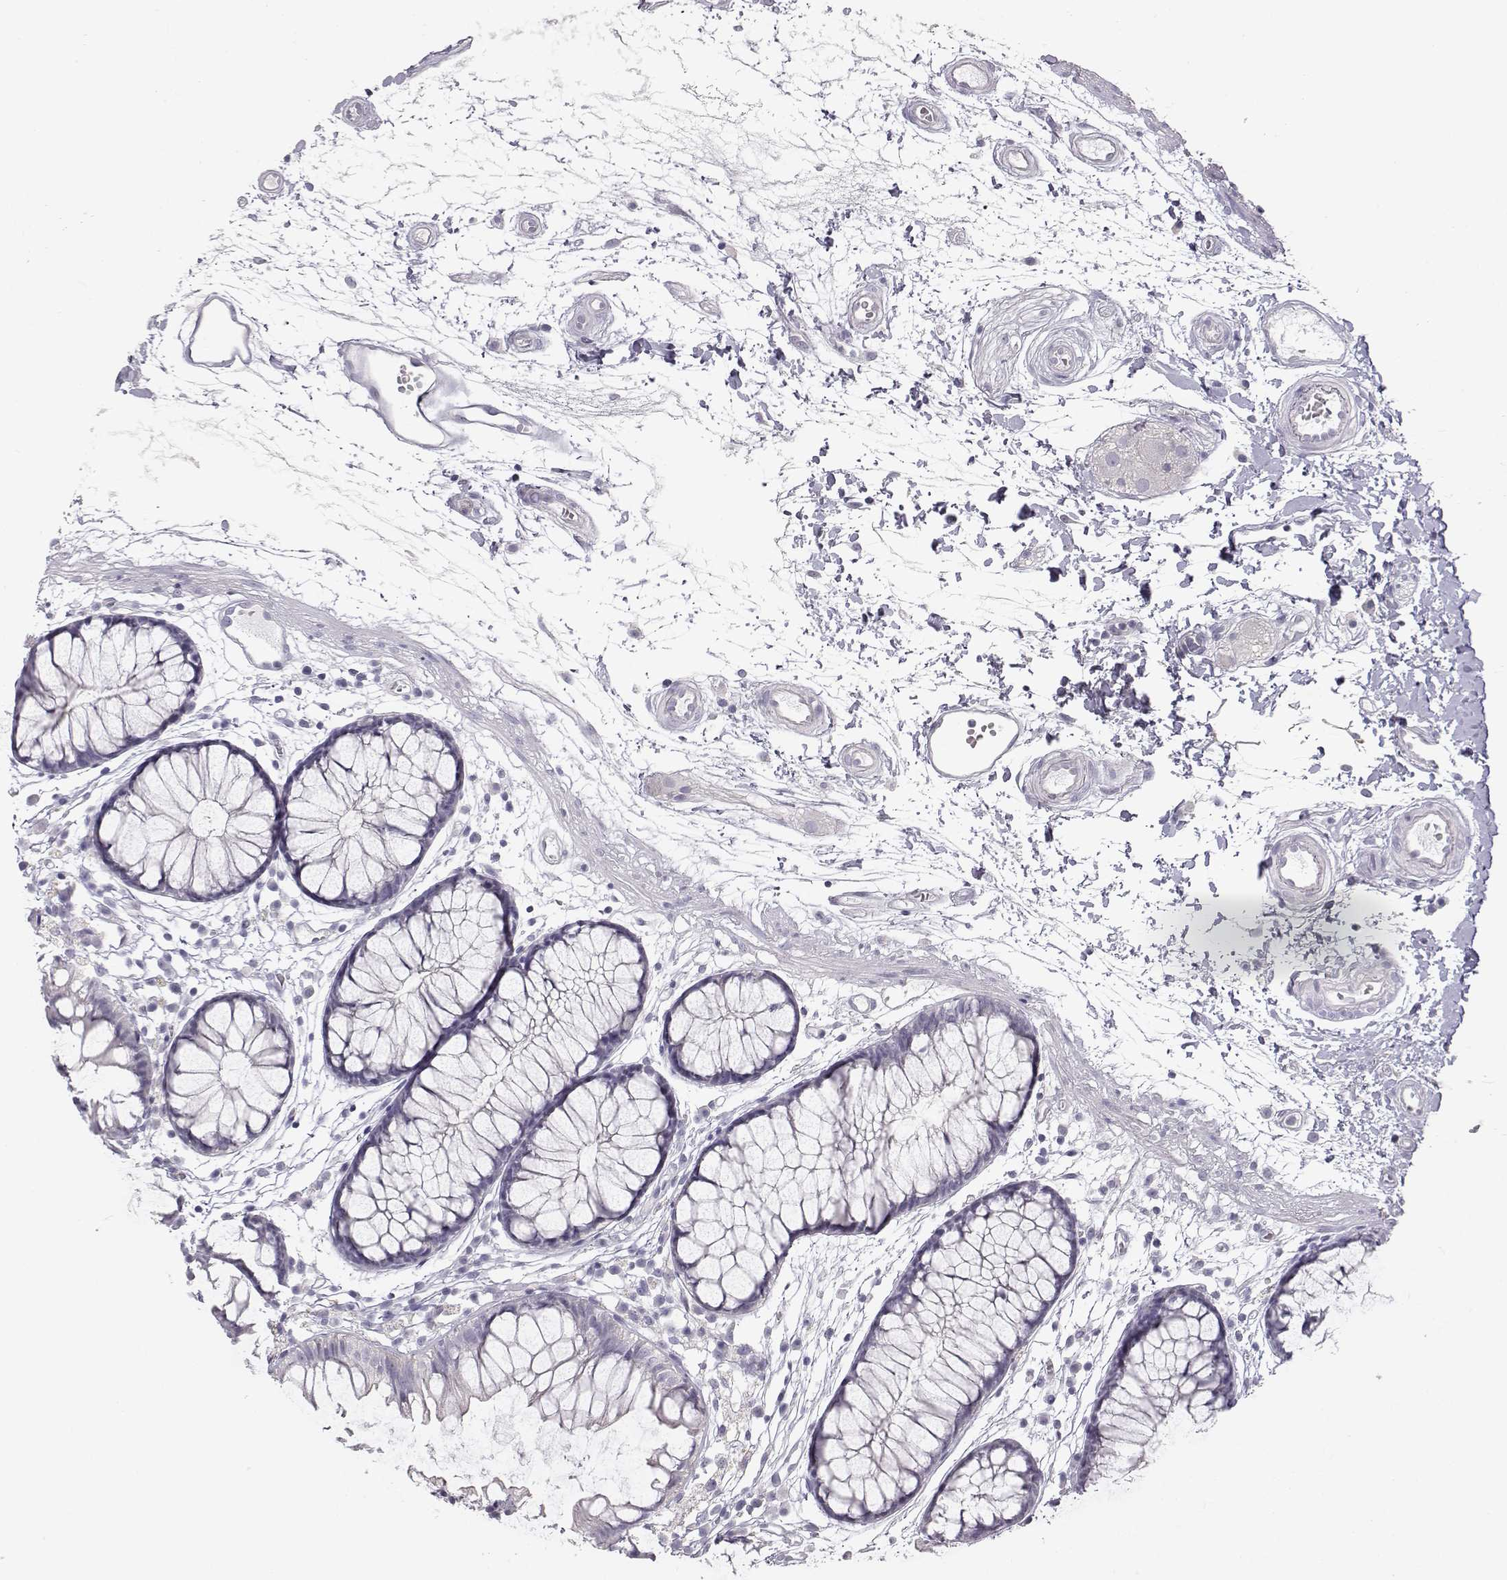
{"staining": {"intensity": "negative", "quantity": "none", "location": "none"}, "tissue": "colon", "cell_type": "Endothelial cells", "image_type": "normal", "snomed": [{"axis": "morphology", "description": "Normal tissue, NOS"}, {"axis": "morphology", "description": "Adenocarcinoma, NOS"}, {"axis": "topography", "description": "Colon"}], "caption": "Immunohistochemistry (IHC) histopathology image of unremarkable colon: human colon stained with DAB demonstrates no significant protein expression in endothelial cells.", "gene": "MYCBPAP", "patient": {"sex": "male", "age": 65}}